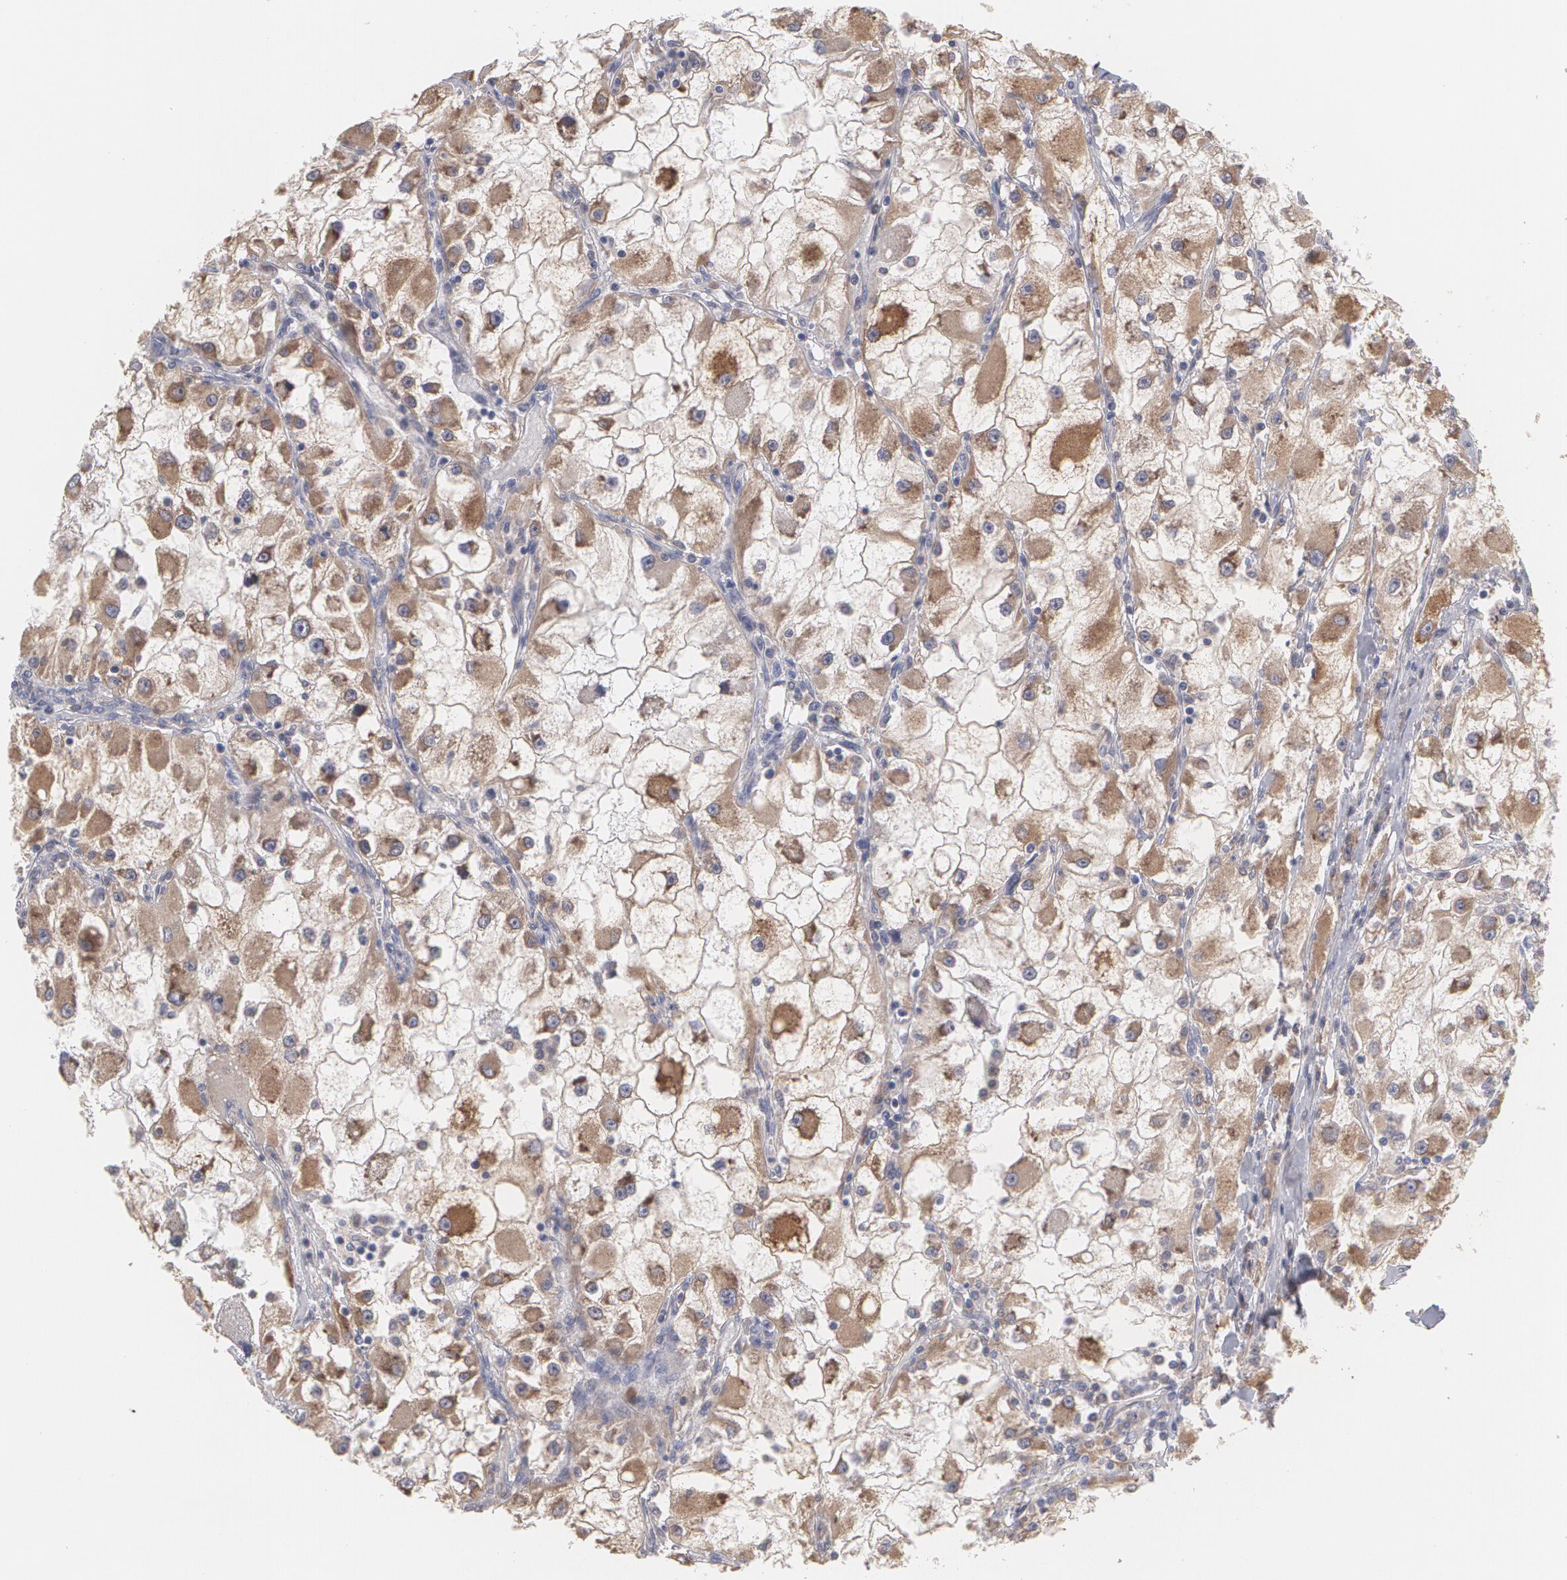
{"staining": {"intensity": "strong", "quantity": ">75%", "location": "cytoplasmic/membranous"}, "tissue": "renal cancer", "cell_type": "Tumor cells", "image_type": "cancer", "snomed": [{"axis": "morphology", "description": "Adenocarcinoma, NOS"}, {"axis": "topography", "description": "Kidney"}], "caption": "Strong cytoplasmic/membranous protein staining is identified in about >75% of tumor cells in renal adenocarcinoma.", "gene": "MTHFD1", "patient": {"sex": "female", "age": 73}}